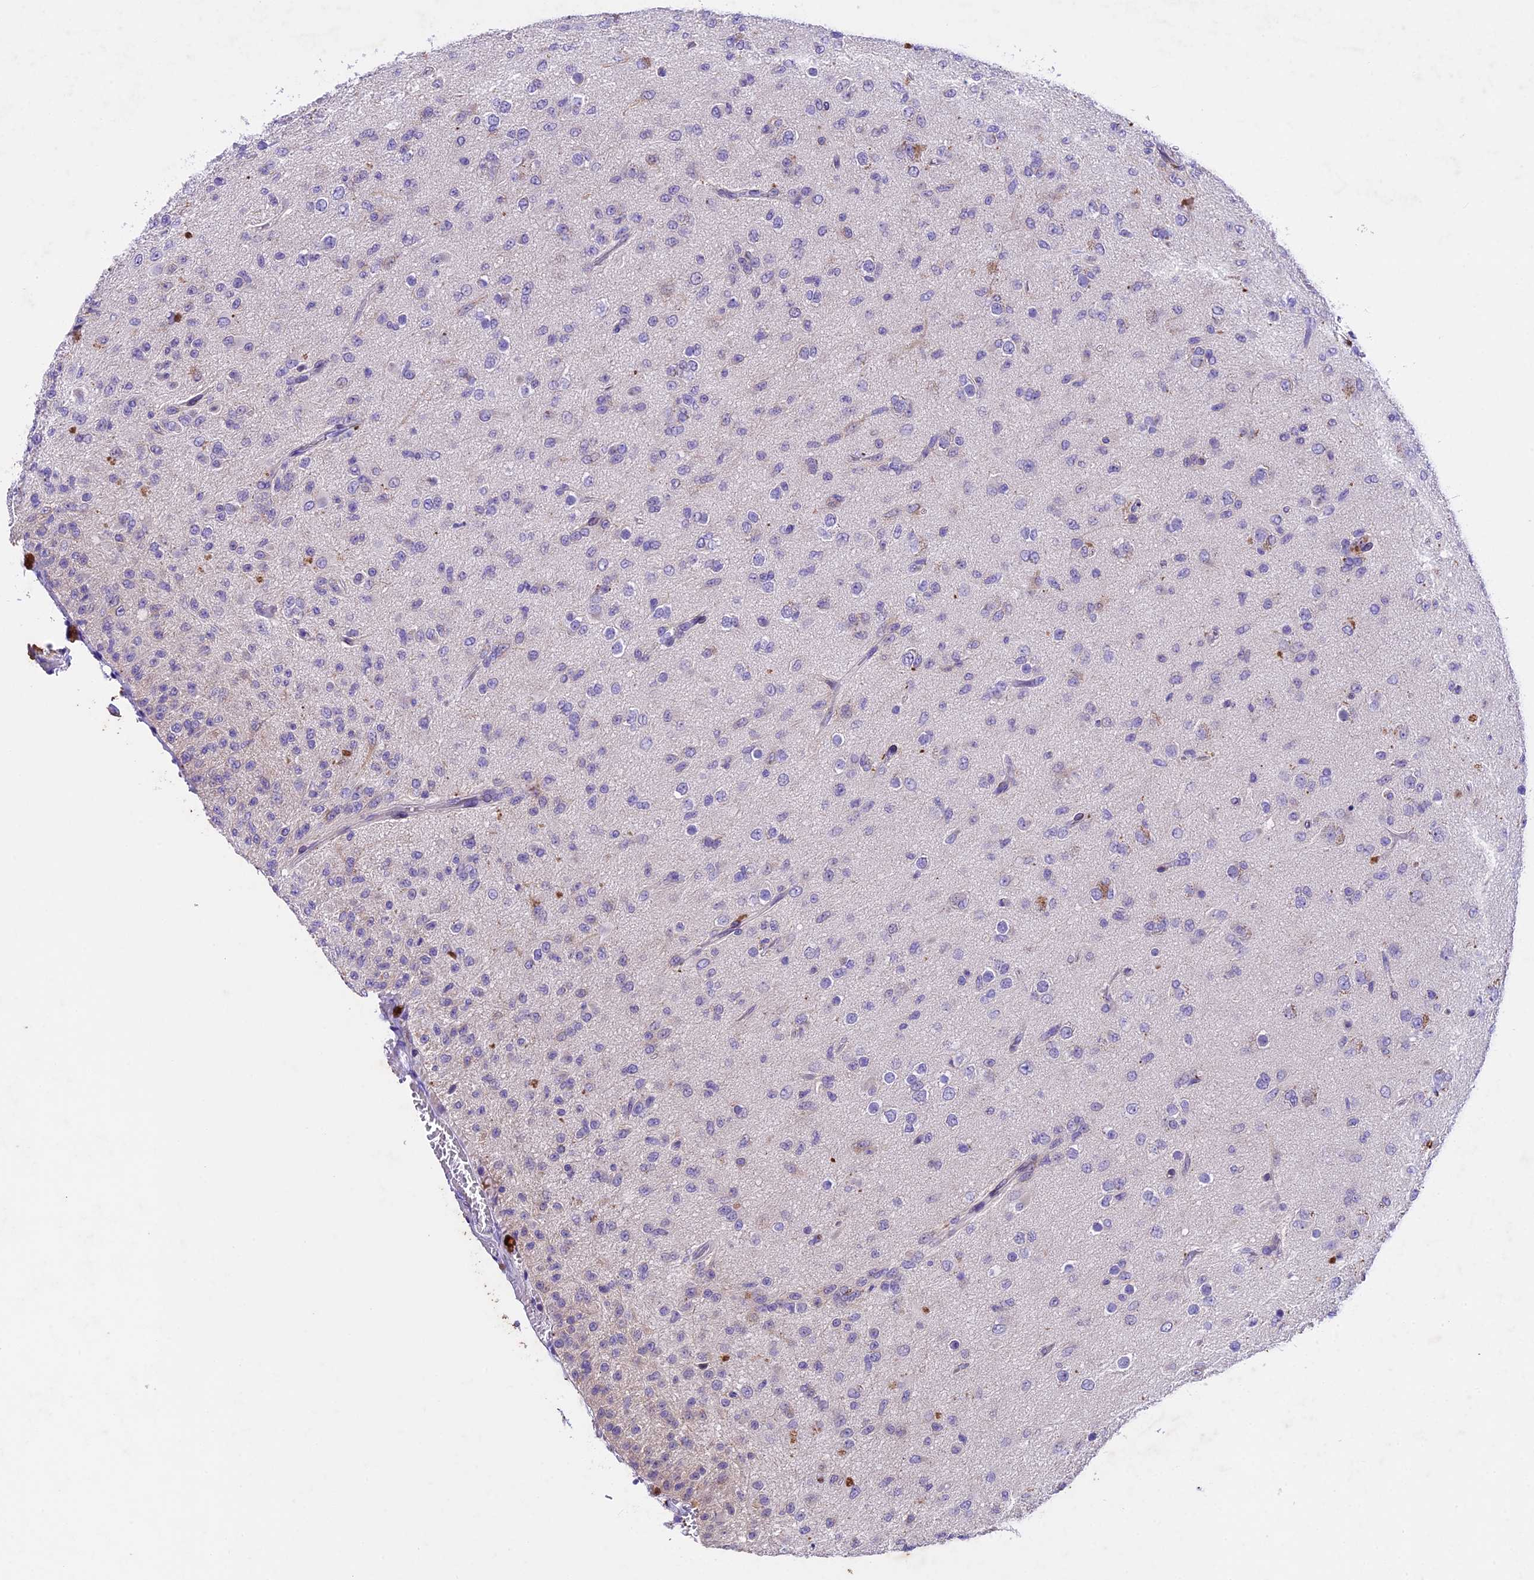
{"staining": {"intensity": "negative", "quantity": "none", "location": "none"}, "tissue": "glioma", "cell_type": "Tumor cells", "image_type": "cancer", "snomed": [{"axis": "morphology", "description": "Glioma, malignant, Low grade"}, {"axis": "topography", "description": "Brain"}], "caption": "The image displays no staining of tumor cells in low-grade glioma (malignant). The staining is performed using DAB brown chromogen with nuclei counter-stained in using hematoxylin.", "gene": "IFT140", "patient": {"sex": "male", "age": 65}}